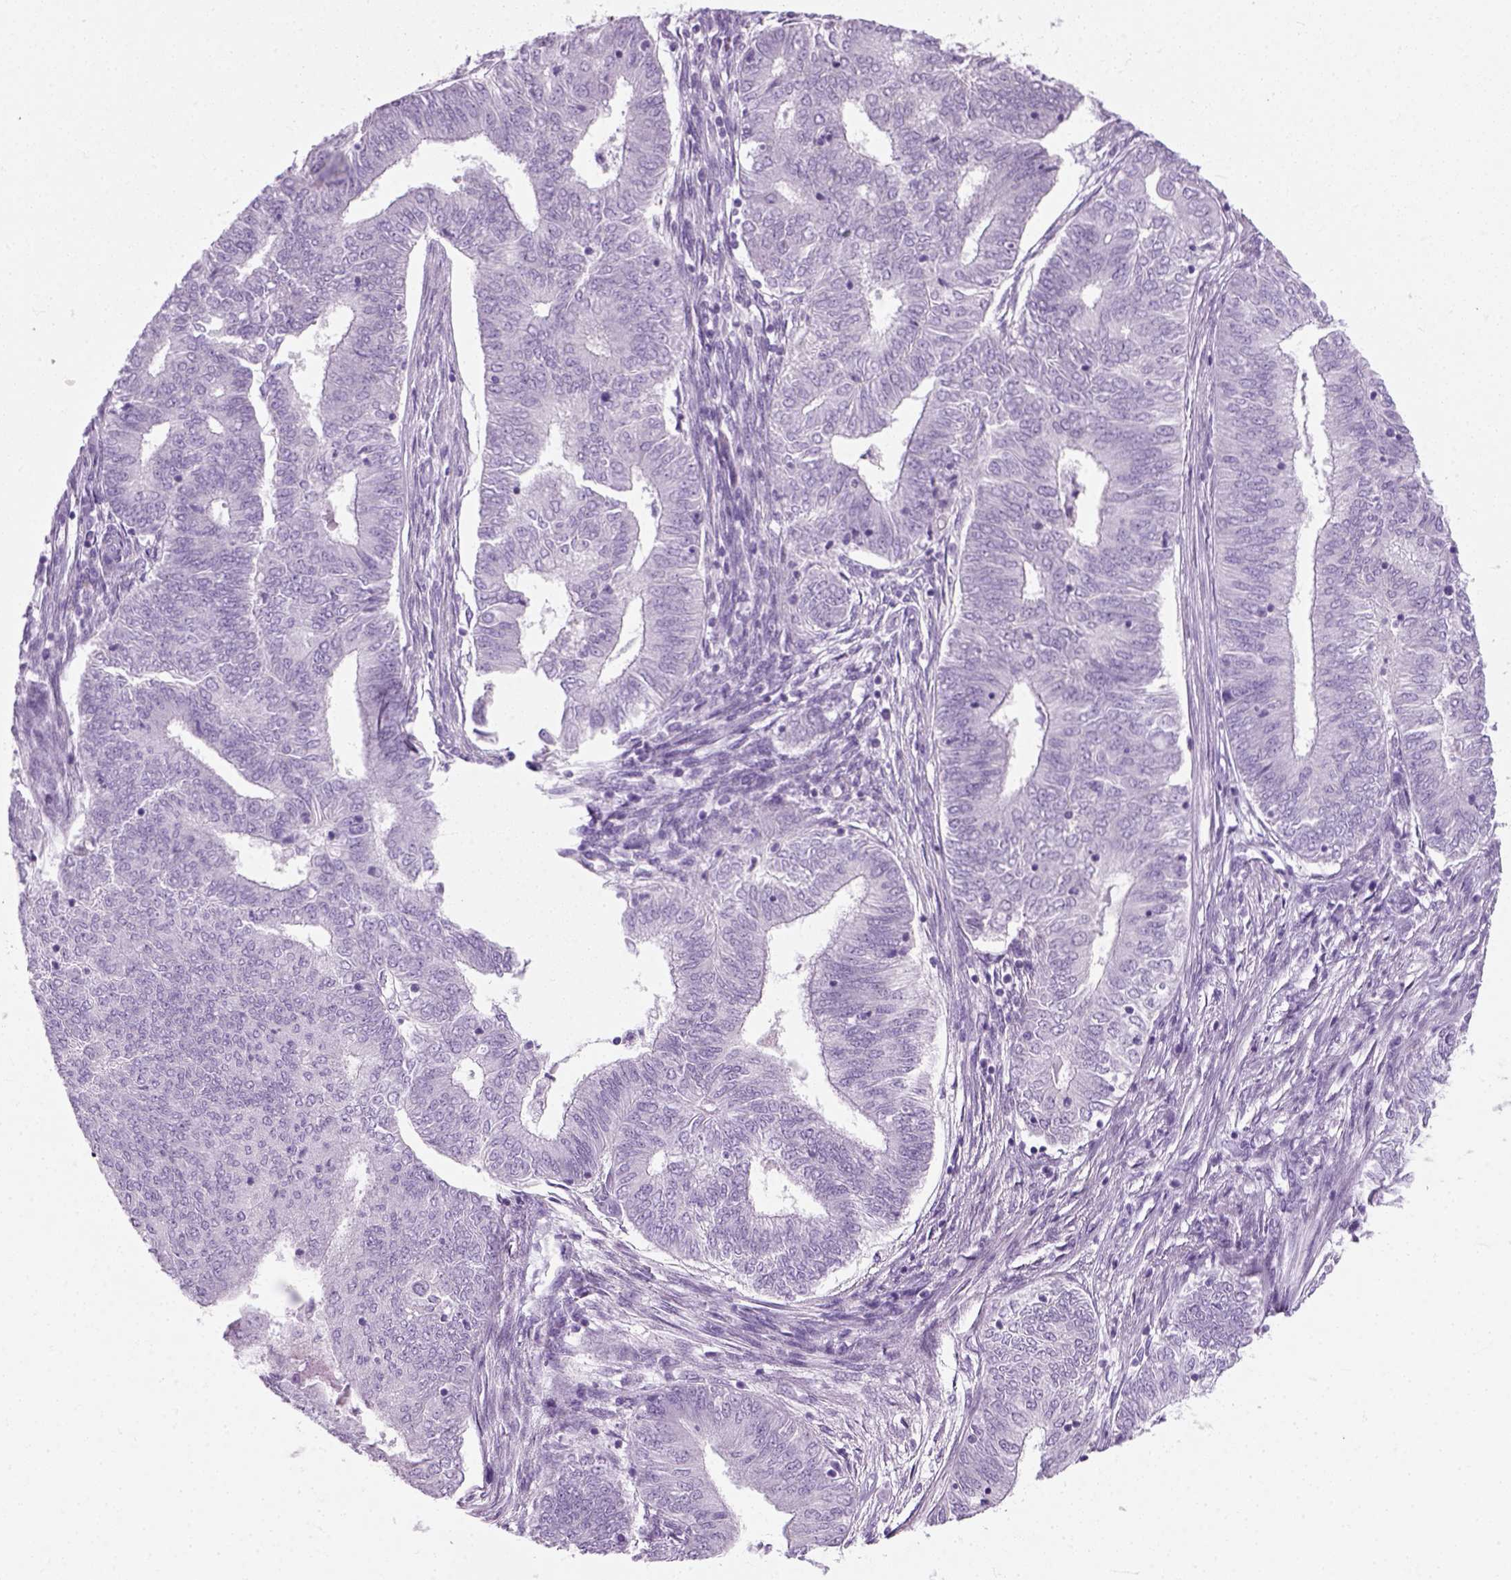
{"staining": {"intensity": "negative", "quantity": "none", "location": "none"}, "tissue": "endometrial cancer", "cell_type": "Tumor cells", "image_type": "cancer", "snomed": [{"axis": "morphology", "description": "Adenocarcinoma, NOS"}, {"axis": "topography", "description": "Endometrium"}], "caption": "Immunohistochemical staining of endometrial adenocarcinoma displays no significant staining in tumor cells.", "gene": "SLC12A5", "patient": {"sex": "female", "age": 62}}